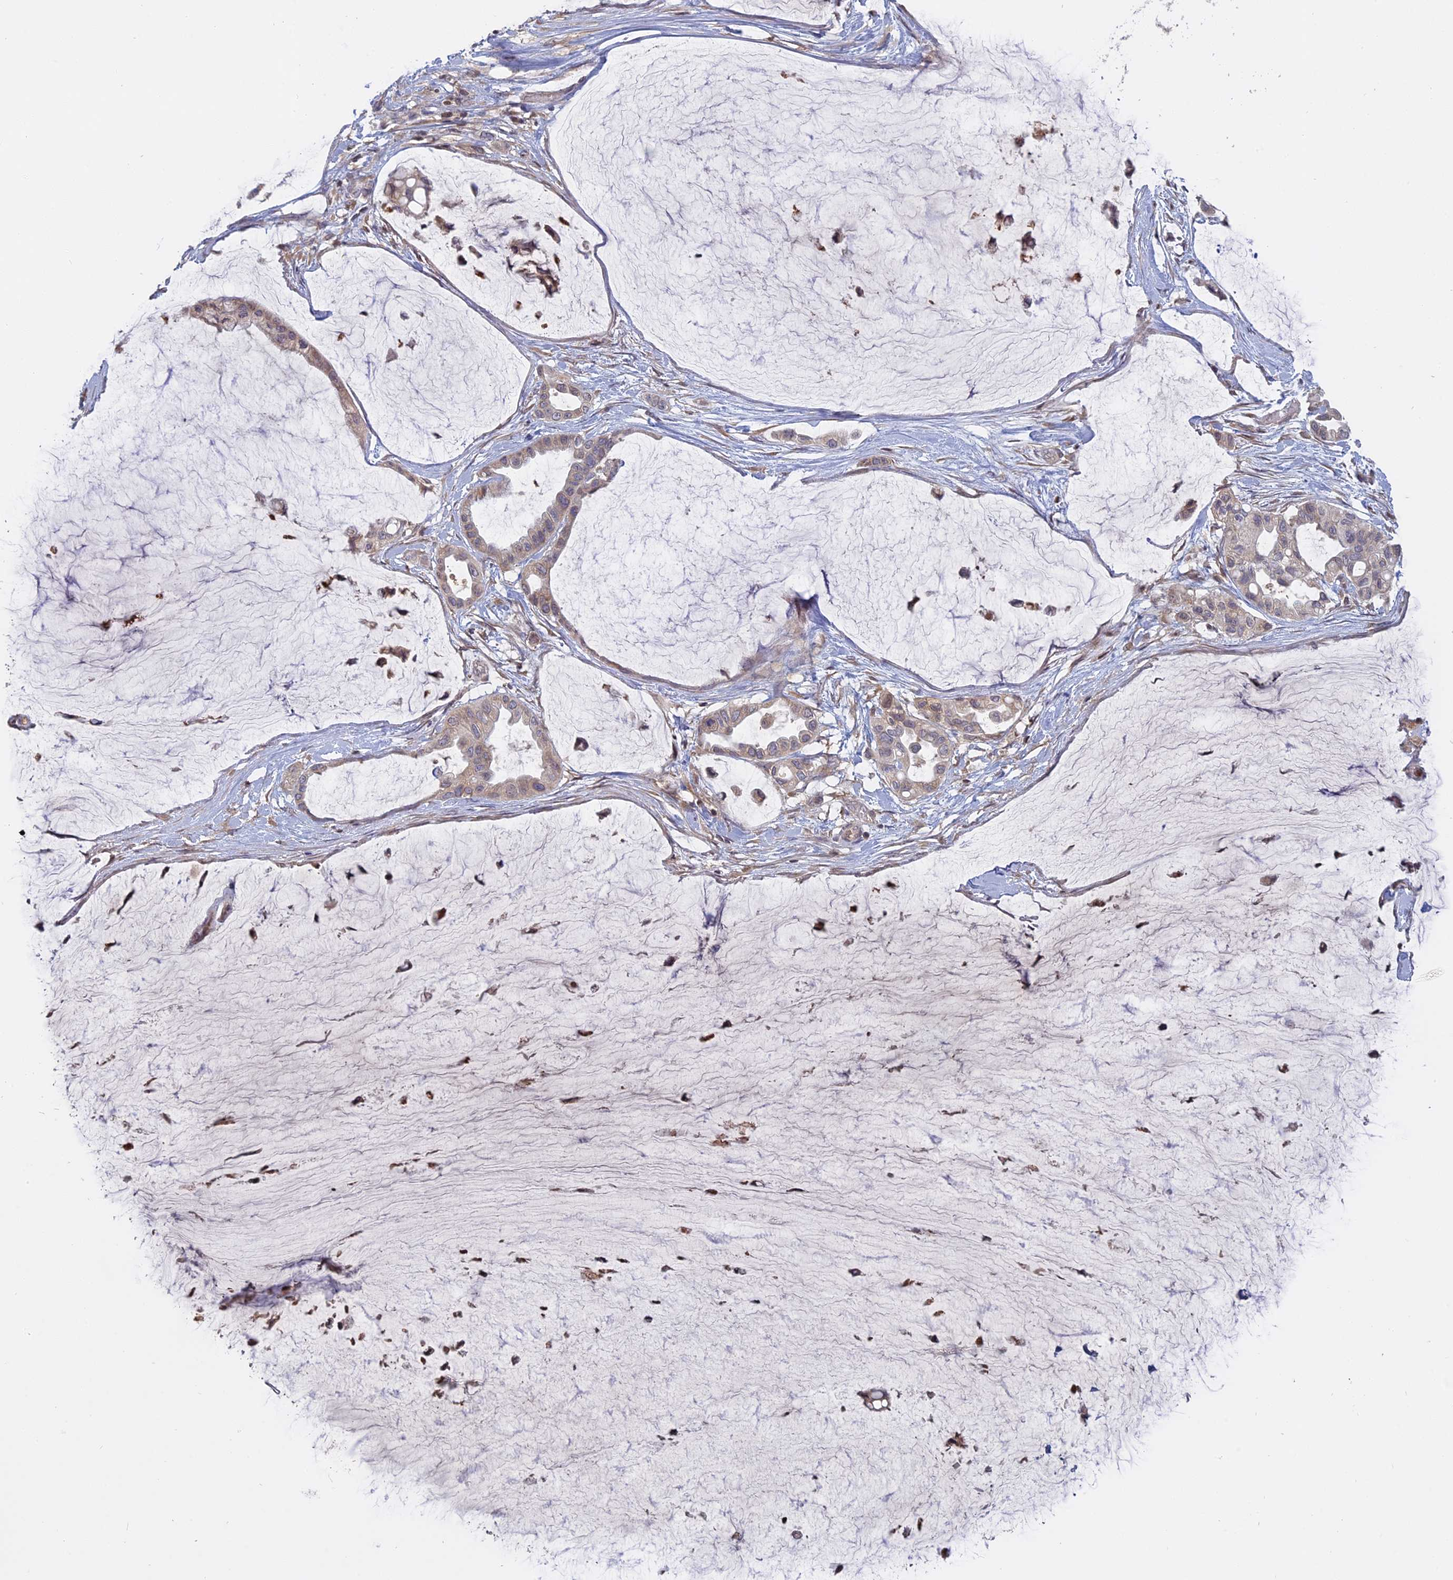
{"staining": {"intensity": "weak", "quantity": "<25%", "location": "cytoplasmic/membranous"}, "tissue": "ovarian cancer", "cell_type": "Tumor cells", "image_type": "cancer", "snomed": [{"axis": "morphology", "description": "Cystadenocarcinoma, mucinous, NOS"}, {"axis": "topography", "description": "Ovary"}], "caption": "Protein analysis of ovarian cancer (mucinous cystadenocarcinoma) exhibits no significant expression in tumor cells.", "gene": "TMEM208", "patient": {"sex": "female", "age": 39}}